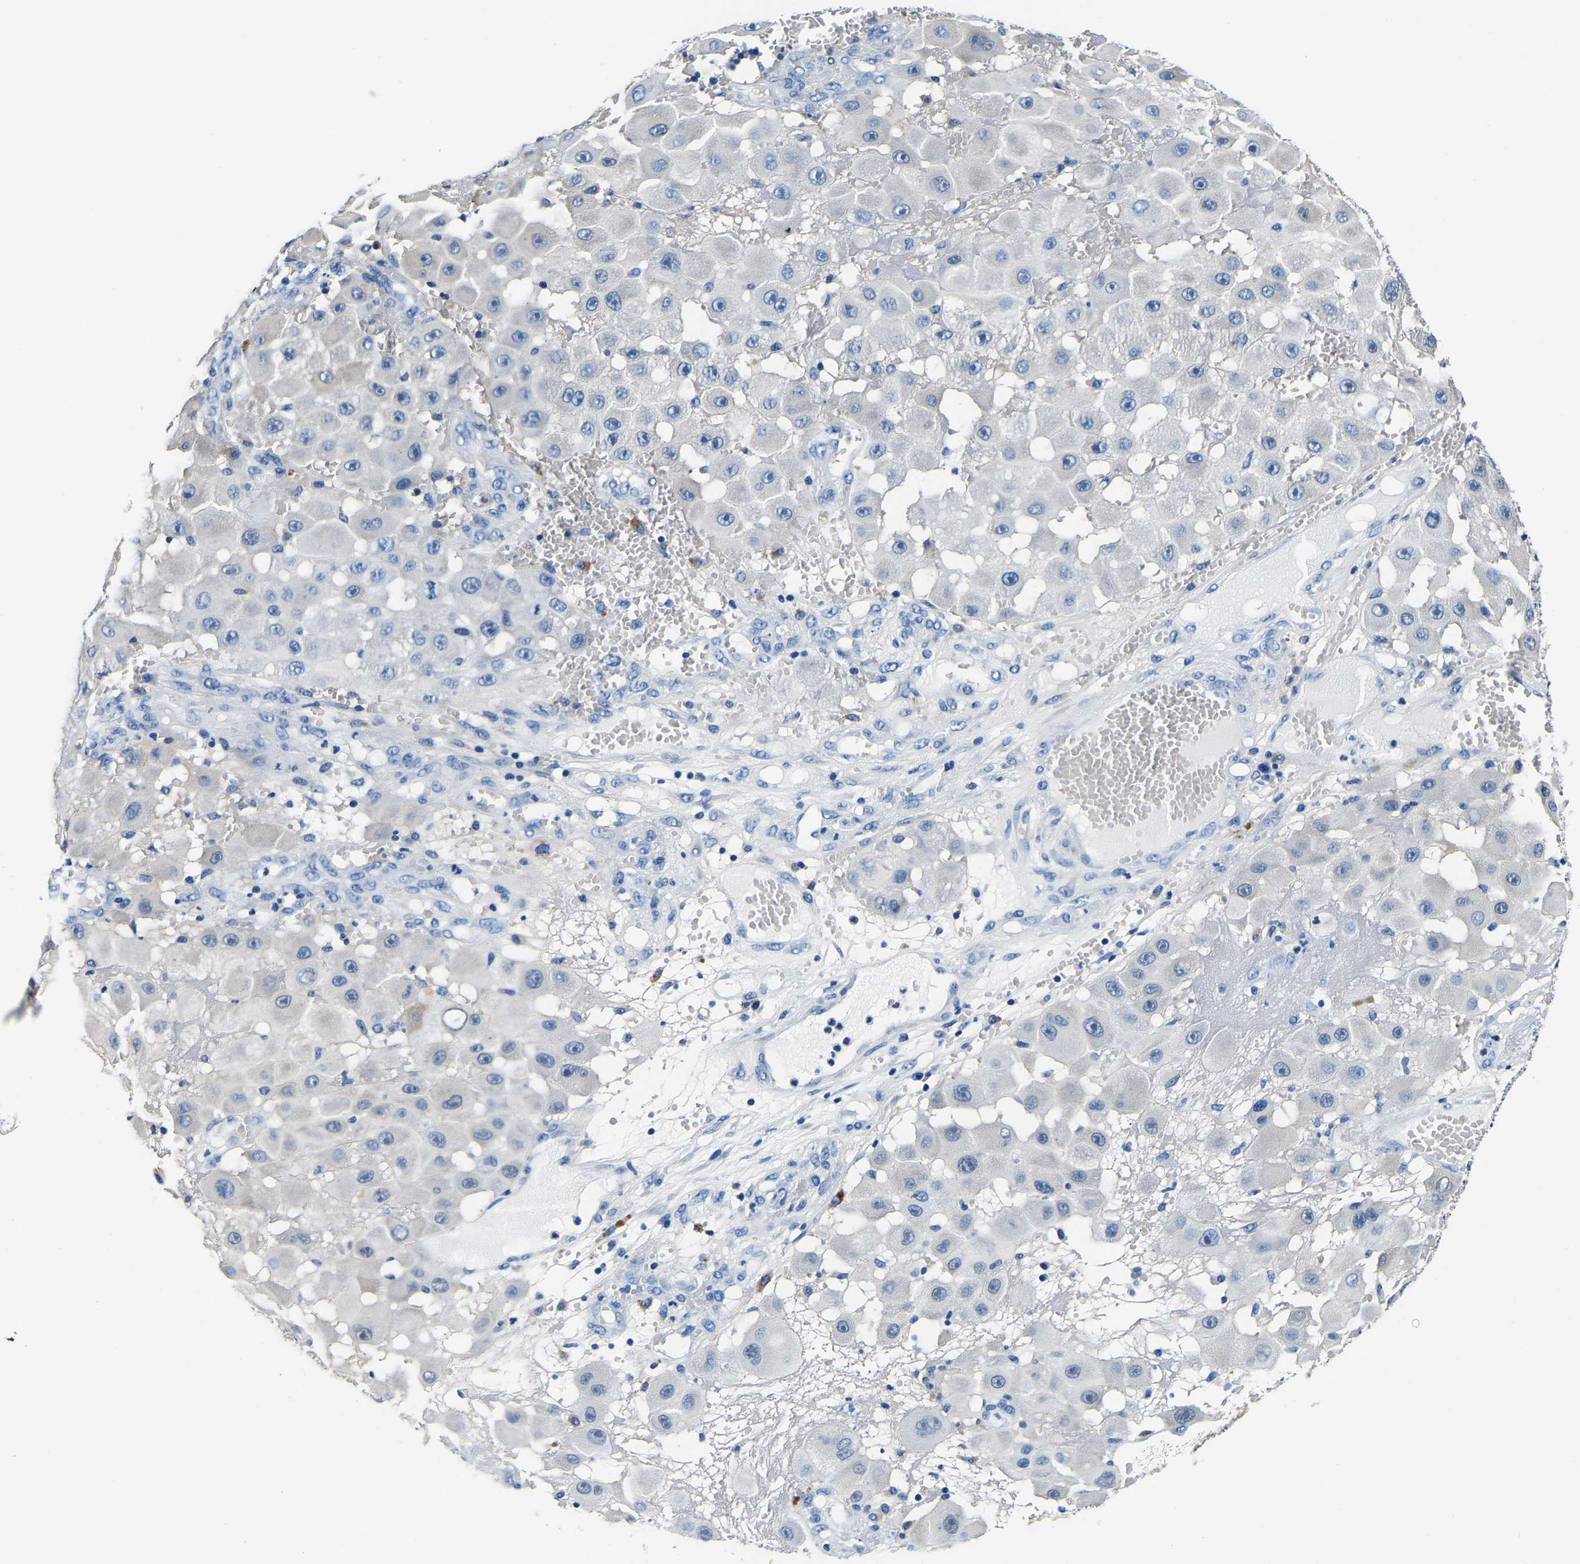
{"staining": {"intensity": "negative", "quantity": "none", "location": "none"}, "tissue": "melanoma", "cell_type": "Tumor cells", "image_type": "cancer", "snomed": [{"axis": "morphology", "description": "Malignant melanoma, NOS"}, {"axis": "topography", "description": "Skin"}], "caption": "Tumor cells show no significant protein expression in melanoma.", "gene": "ACO1", "patient": {"sex": "female", "age": 81}}